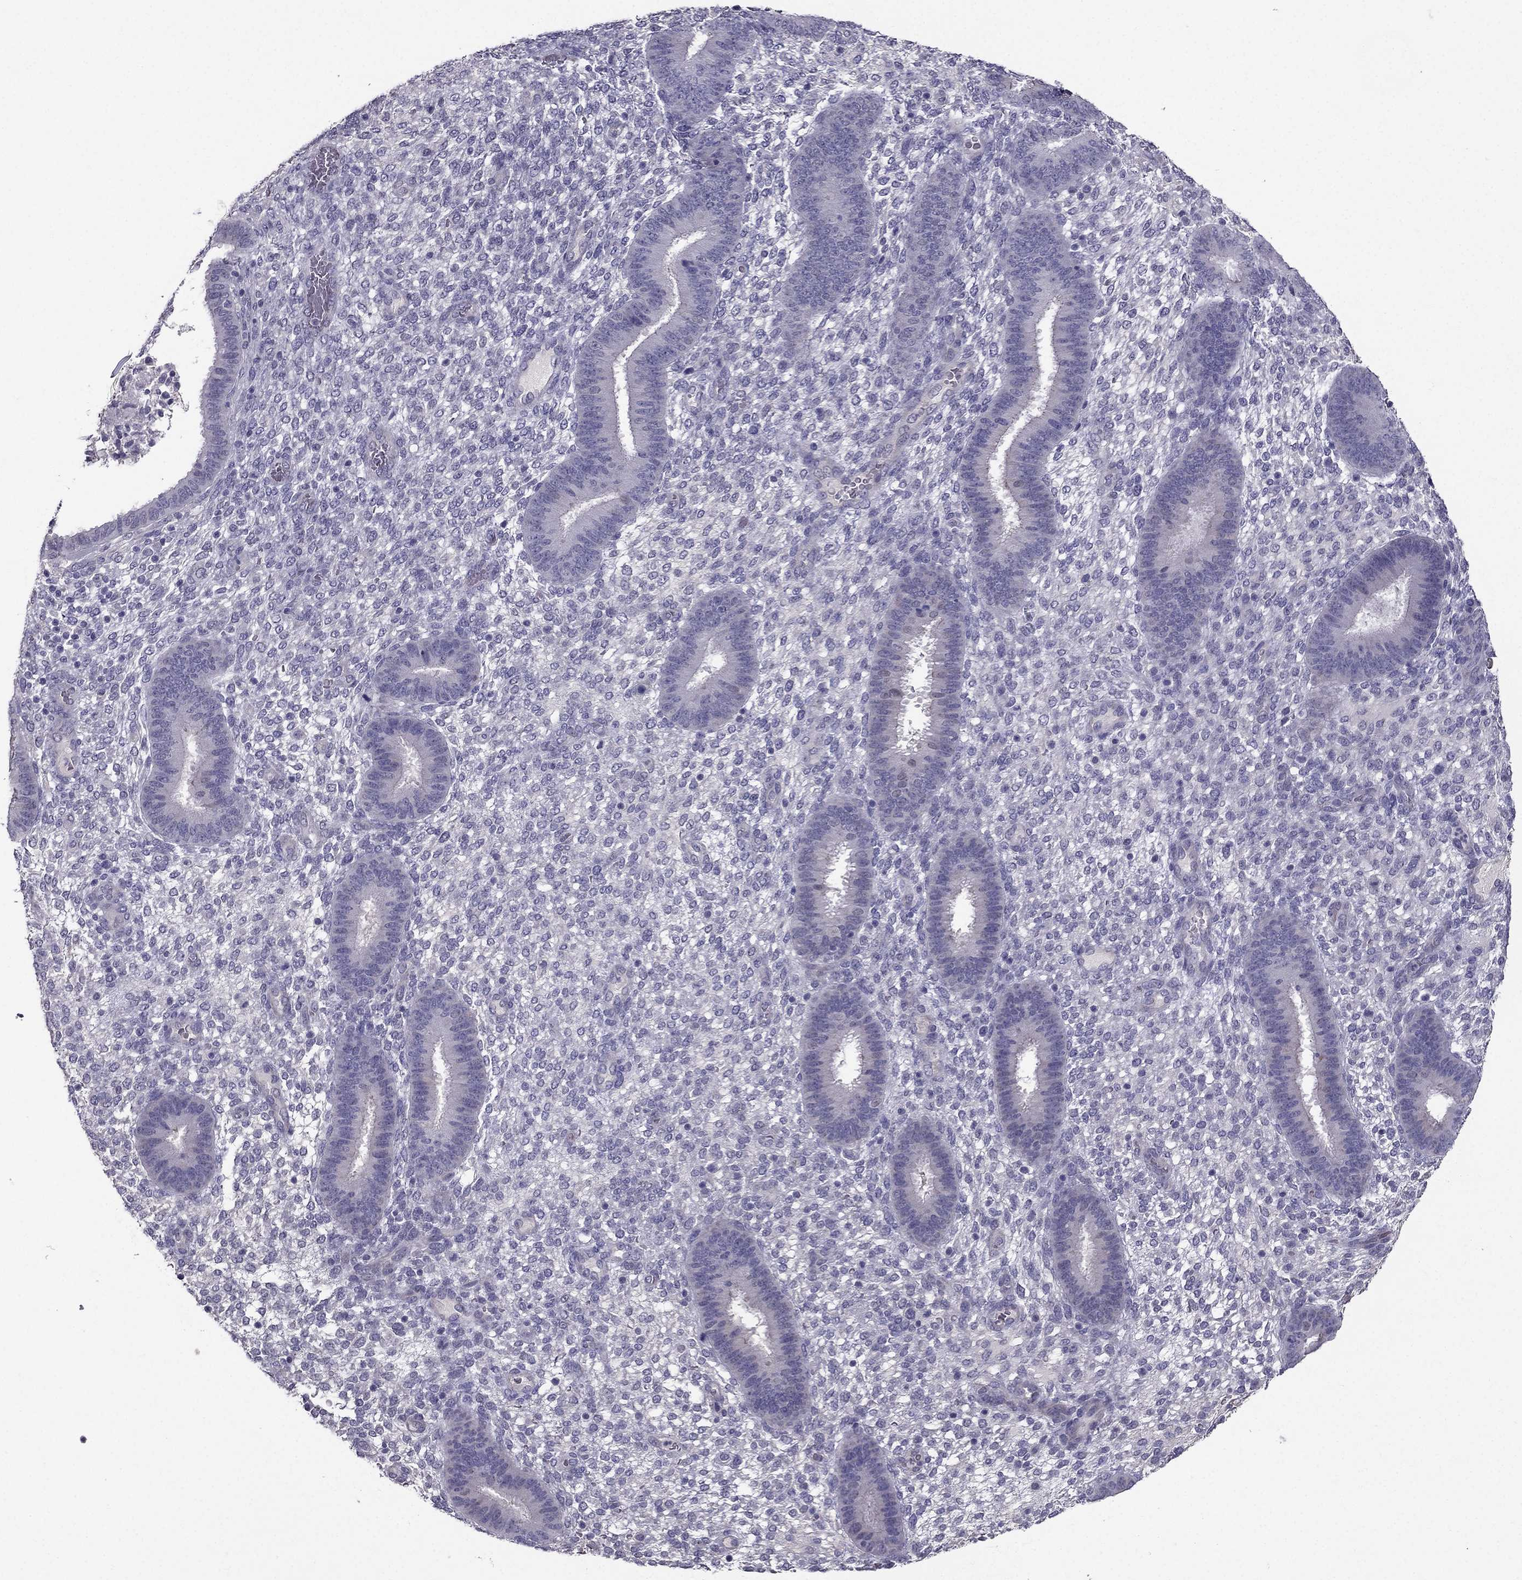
{"staining": {"intensity": "negative", "quantity": "none", "location": "none"}, "tissue": "endometrium", "cell_type": "Cells in endometrial stroma", "image_type": "normal", "snomed": [{"axis": "morphology", "description": "Normal tissue, NOS"}, {"axis": "topography", "description": "Endometrium"}], "caption": "Immunohistochemistry image of normal endometrium stained for a protein (brown), which demonstrates no positivity in cells in endometrial stroma.", "gene": "DUSP15", "patient": {"sex": "female", "age": 39}}